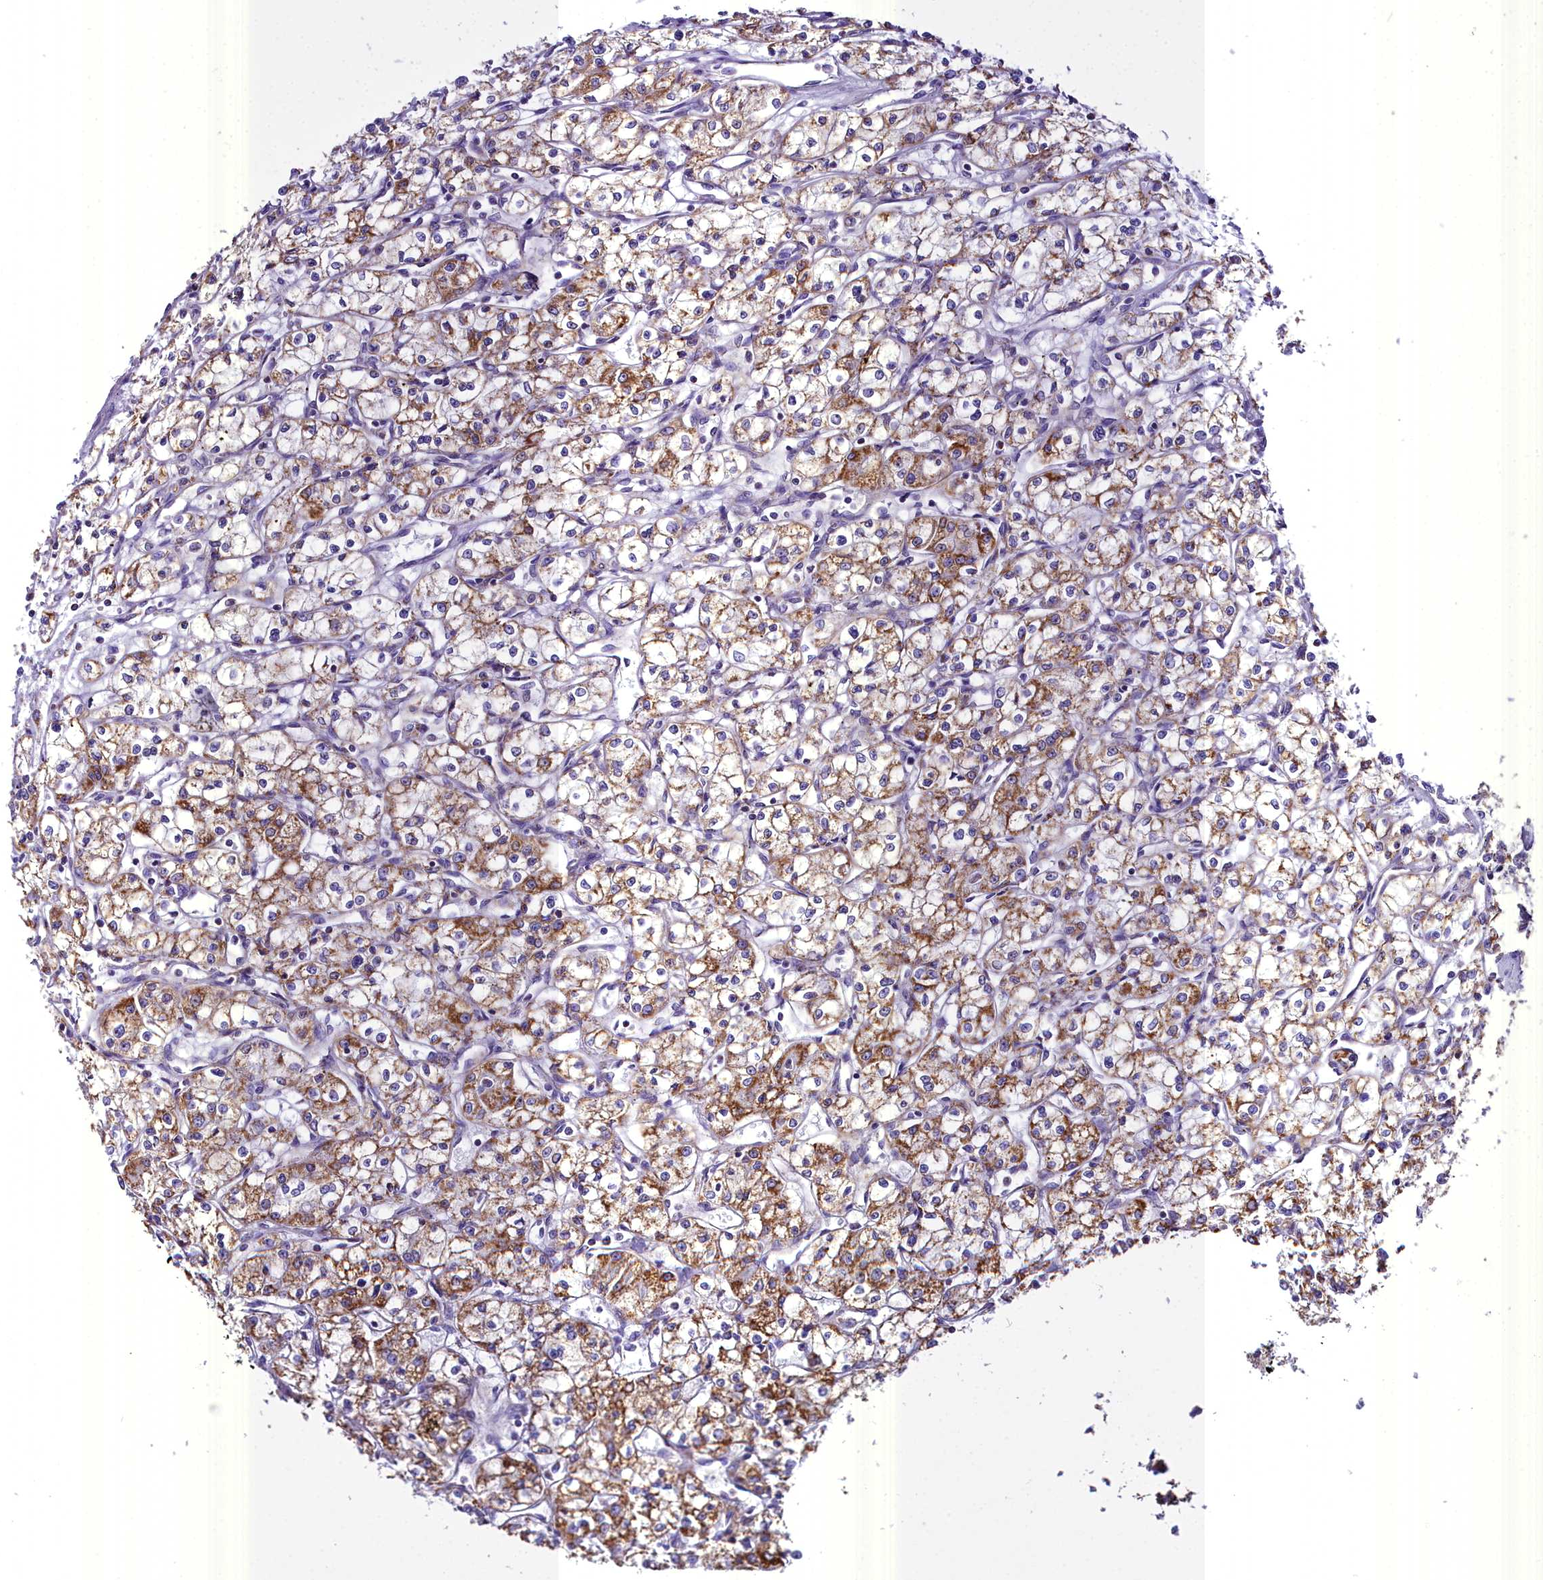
{"staining": {"intensity": "moderate", "quantity": ">75%", "location": "cytoplasmic/membranous"}, "tissue": "renal cancer", "cell_type": "Tumor cells", "image_type": "cancer", "snomed": [{"axis": "morphology", "description": "Adenocarcinoma, NOS"}, {"axis": "topography", "description": "Kidney"}], "caption": "An image showing moderate cytoplasmic/membranous staining in approximately >75% of tumor cells in renal adenocarcinoma, as visualized by brown immunohistochemical staining.", "gene": "WDFY3", "patient": {"sex": "male", "age": 59}}